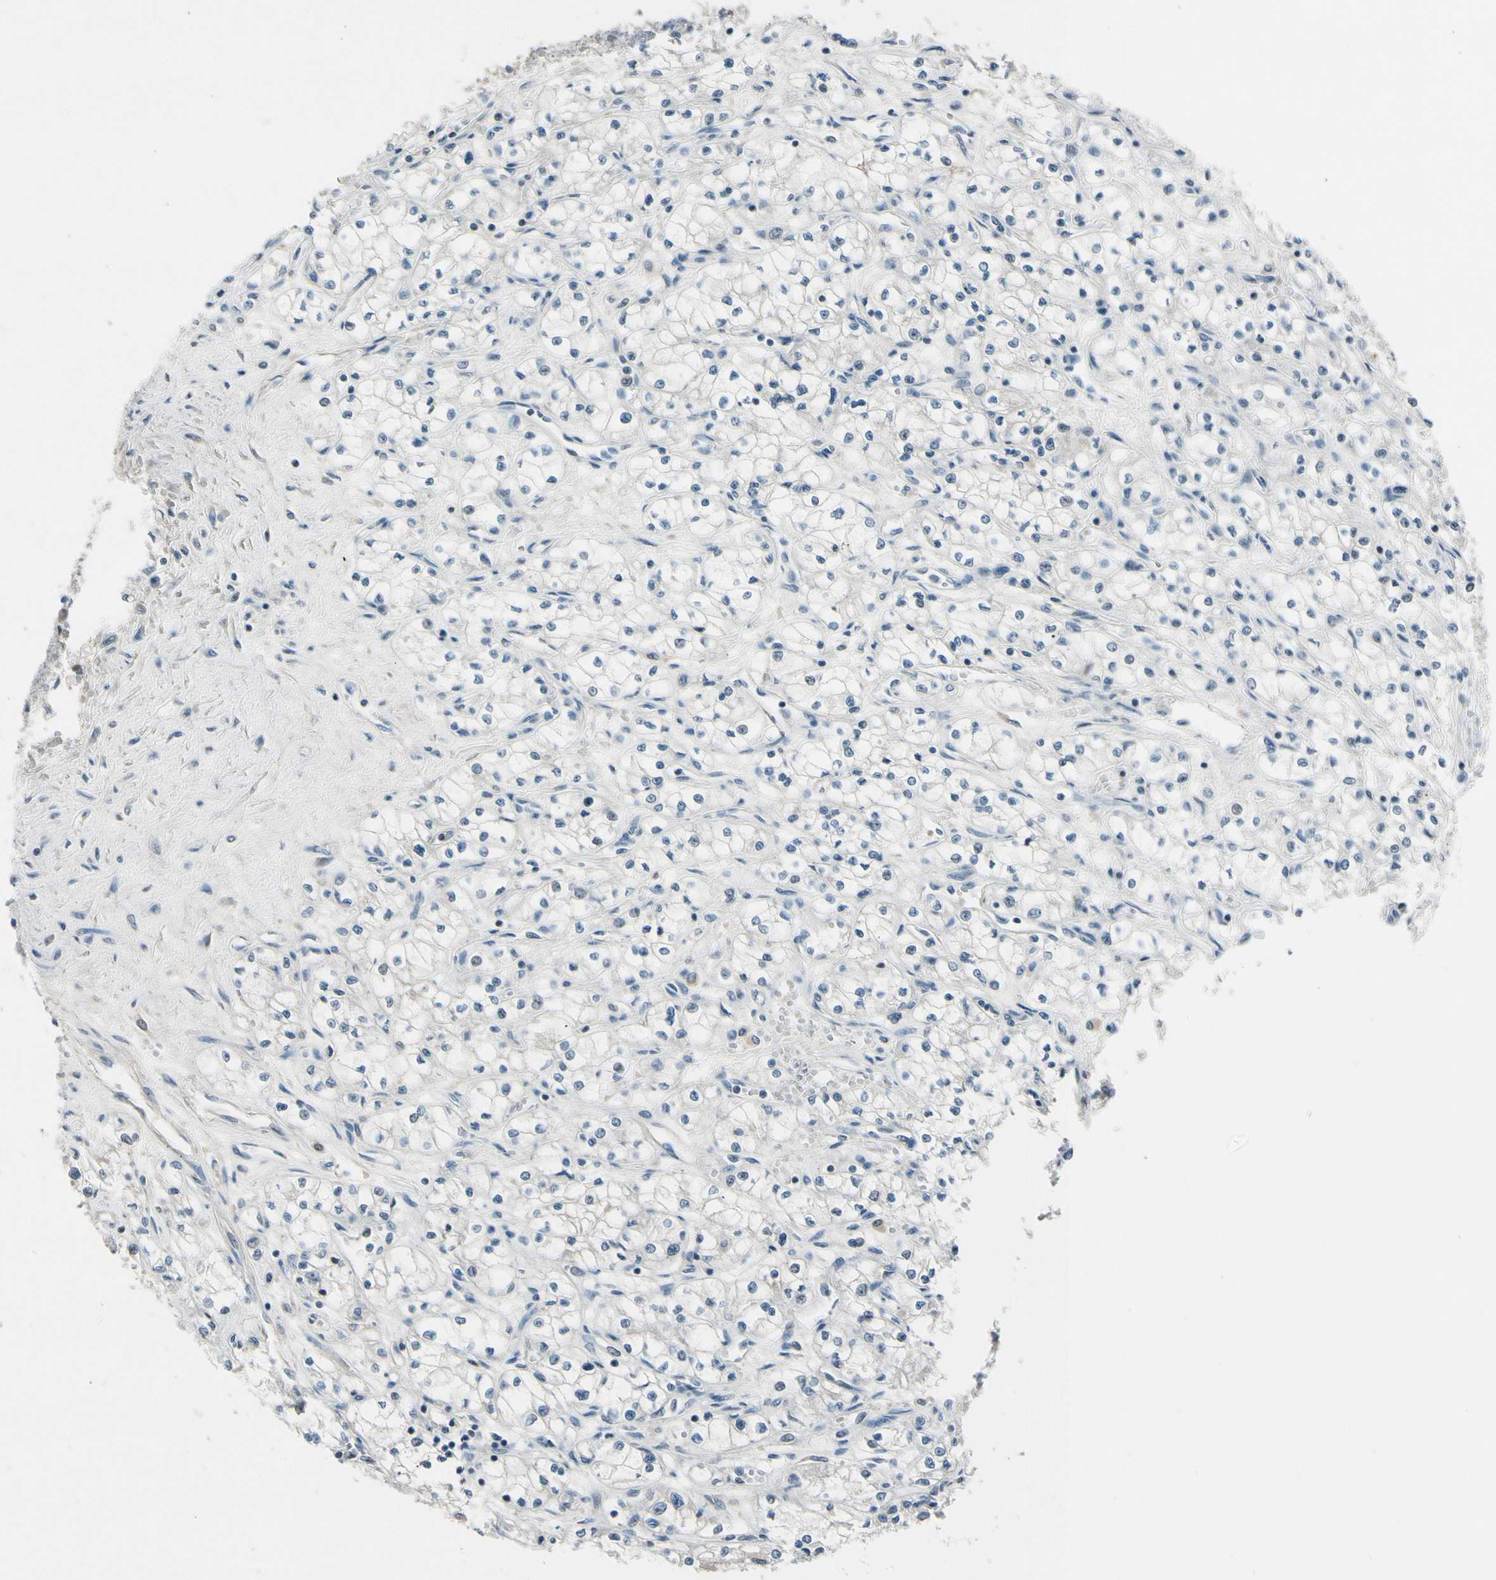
{"staining": {"intensity": "negative", "quantity": "none", "location": "none"}, "tissue": "renal cancer", "cell_type": "Tumor cells", "image_type": "cancer", "snomed": [{"axis": "morphology", "description": "Normal tissue, NOS"}, {"axis": "morphology", "description": "Adenocarcinoma, NOS"}, {"axis": "topography", "description": "Kidney"}], "caption": "This image is of renal cancer (adenocarcinoma) stained with immunohistochemistry (IHC) to label a protein in brown with the nuclei are counter-stained blue. There is no staining in tumor cells.", "gene": "PDPN", "patient": {"sex": "male", "age": 59}}